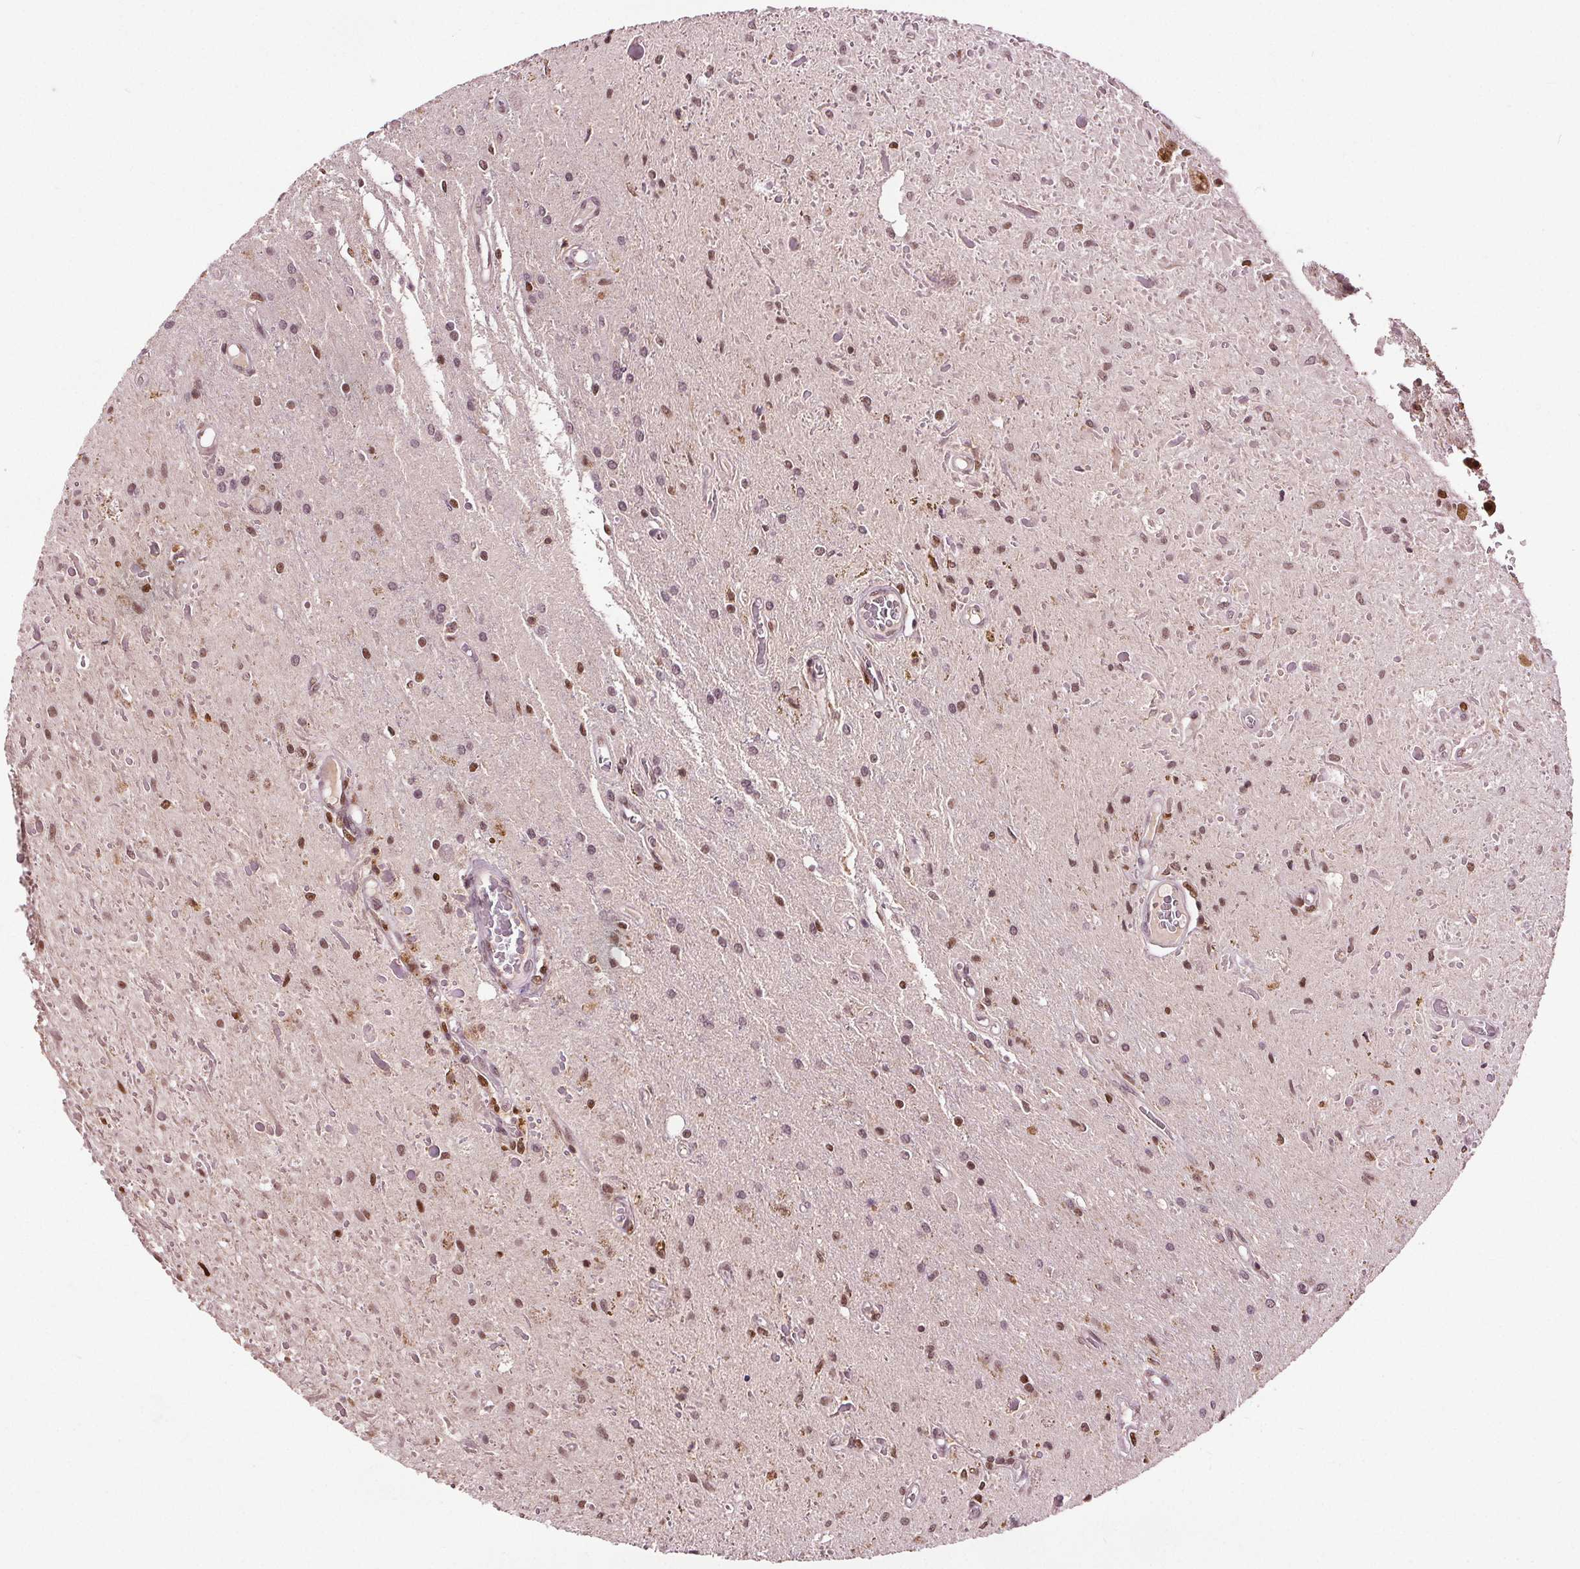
{"staining": {"intensity": "moderate", "quantity": "25%-75%", "location": "nuclear"}, "tissue": "glioma", "cell_type": "Tumor cells", "image_type": "cancer", "snomed": [{"axis": "morphology", "description": "Glioma, malignant, Low grade"}, {"axis": "topography", "description": "Cerebellum"}], "caption": "This is an image of immunohistochemistry (IHC) staining of glioma, which shows moderate staining in the nuclear of tumor cells.", "gene": "DDX11", "patient": {"sex": "female", "age": 14}}